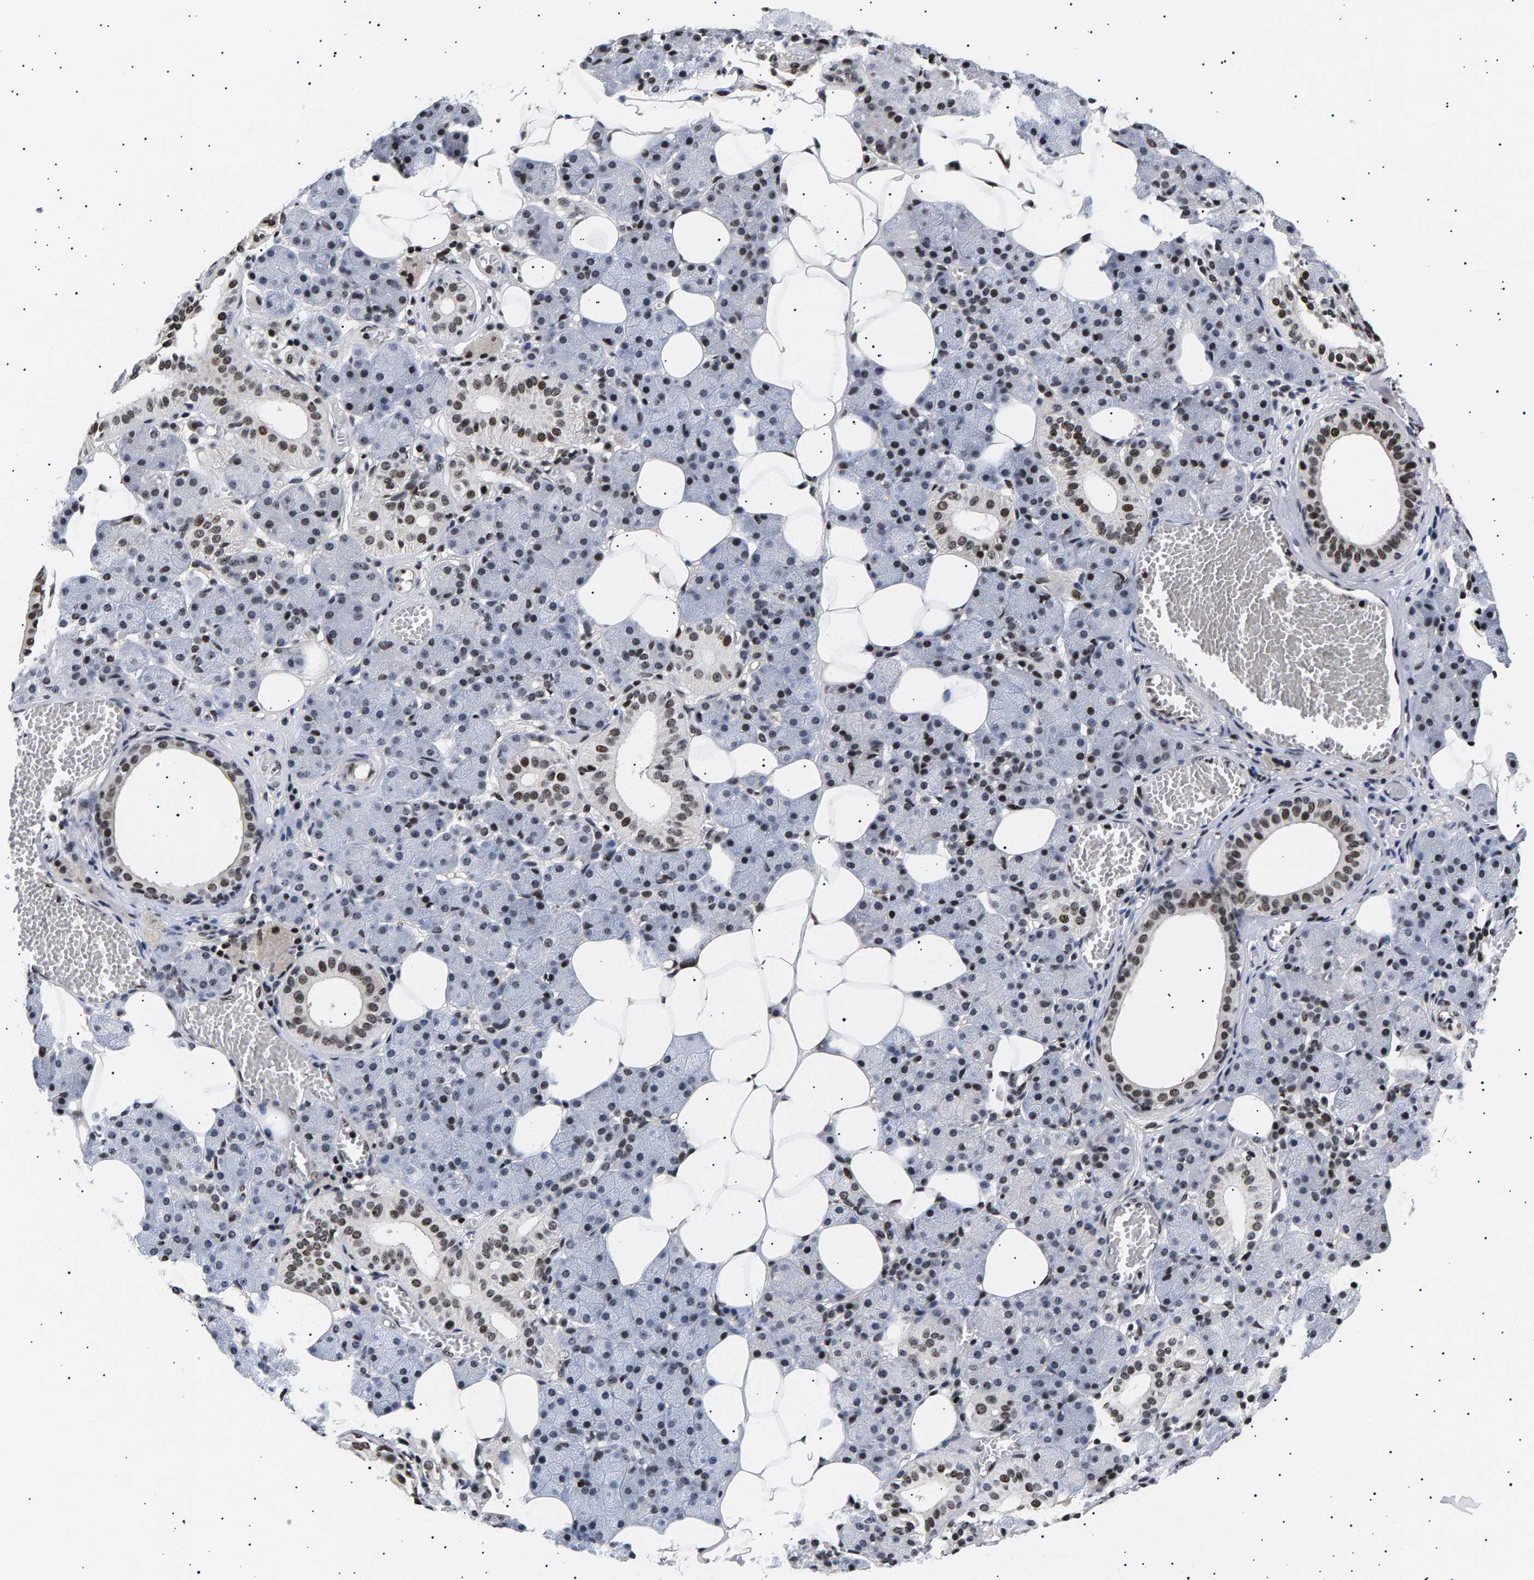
{"staining": {"intensity": "strong", "quantity": "25%-75%", "location": "nuclear"}, "tissue": "salivary gland", "cell_type": "Glandular cells", "image_type": "normal", "snomed": [{"axis": "morphology", "description": "Normal tissue, NOS"}, {"axis": "topography", "description": "Salivary gland"}], "caption": "Brown immunohistochemical staining in normal human salivary gland displays strong nuclear expression in approximately 25%-75% of glandular cells.", "gene": "ANKRD40", "patient": {"sex": "female", "age": 33}}